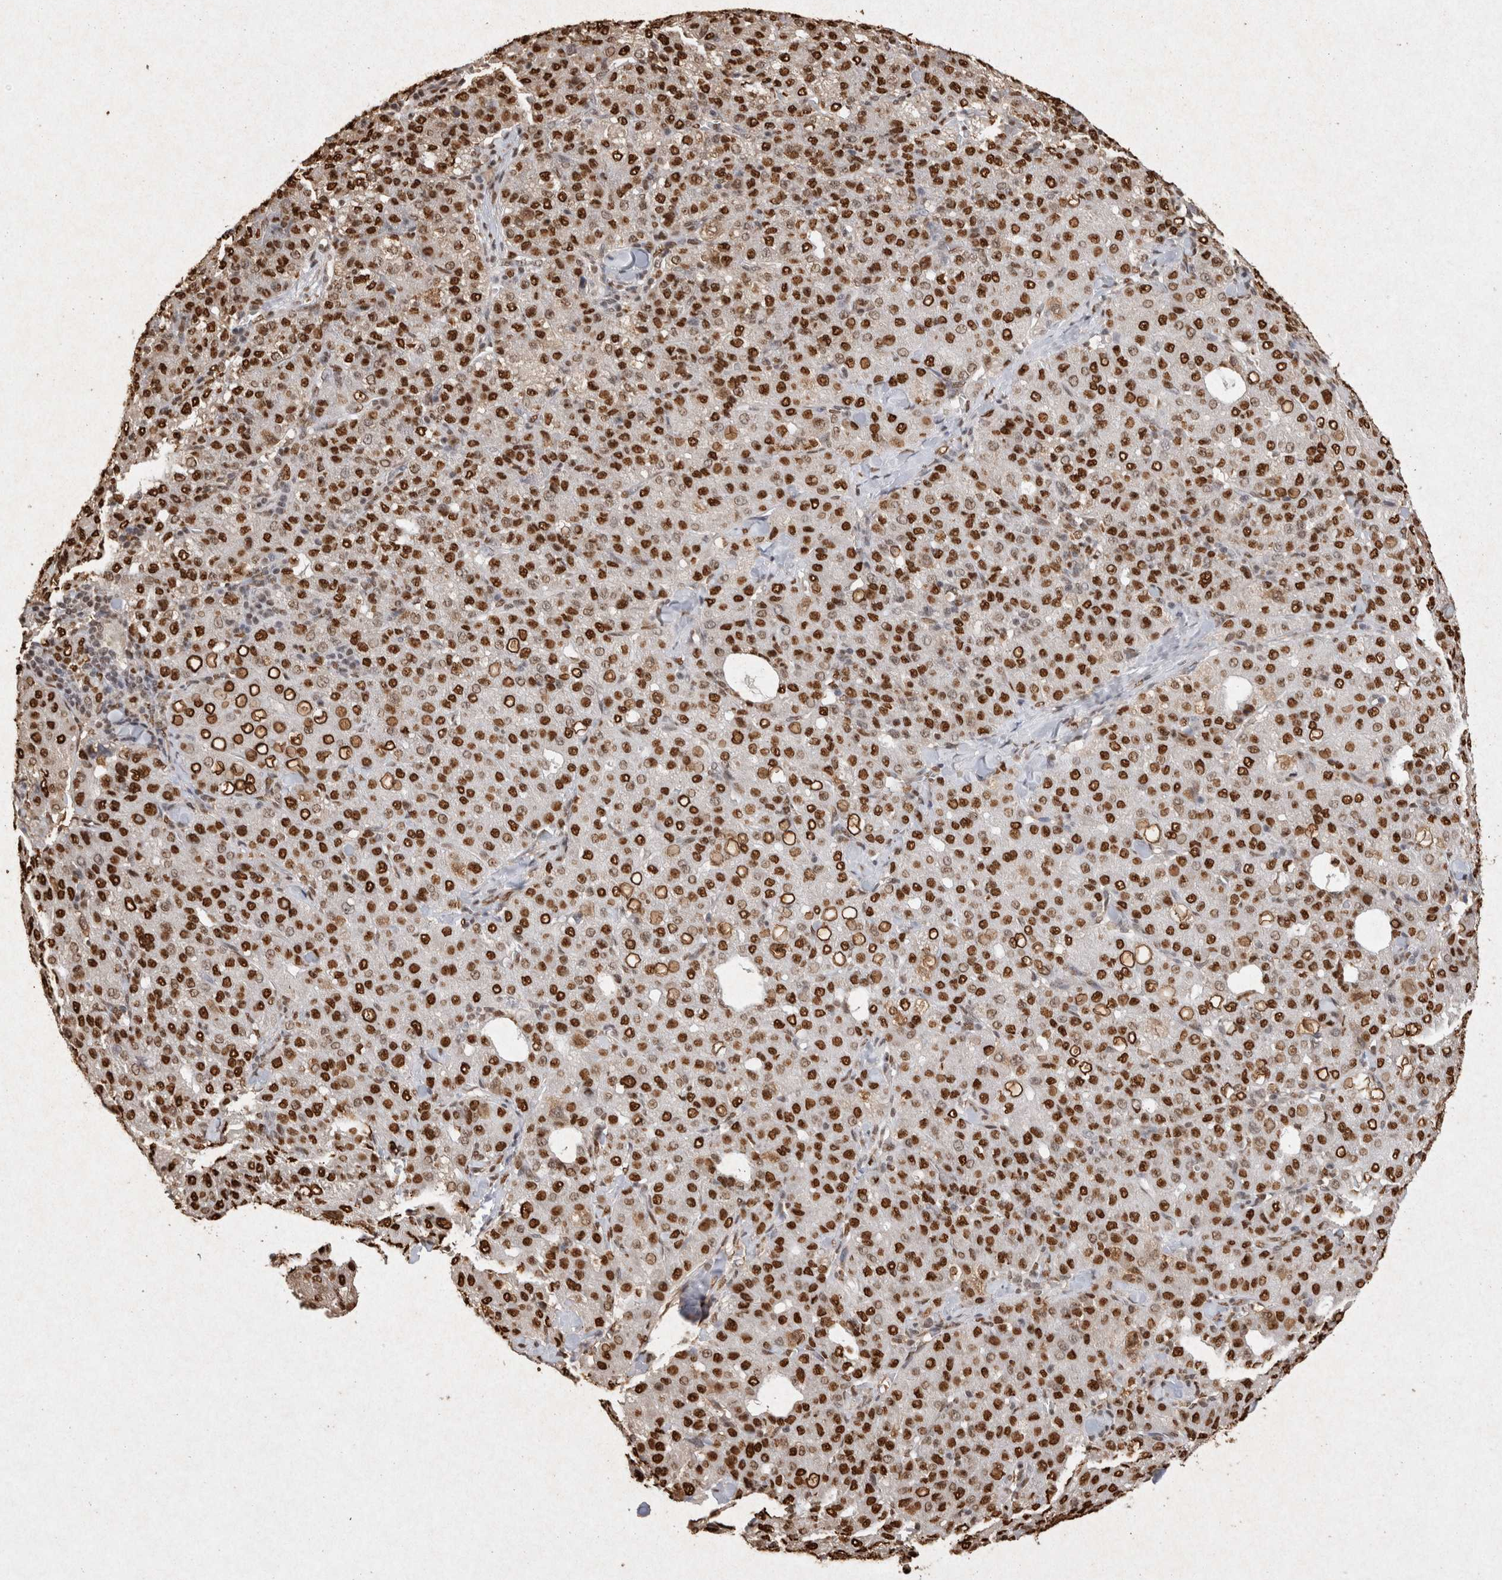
{"staining": {"intensity": "strong", "quantity": ">75%", "location": "nuclear"}, "tissue": "liver cancer", "cell_type": "Tumor cells", "image_type": "cancer", "snomed": [{"axis": "morphology", "description": "Carcinoma, Hepatocellular, NOS"}, {"axis": "topography", "description": "Liver"}], "caption": "Tumor cells show strong nuclear expression in approximately >75% of cells in hepatocellular carcinoma (liver). Nuclei are stained in blue.", "gene": "HDGF", "patient": {"sex": "male", "age": 65}}